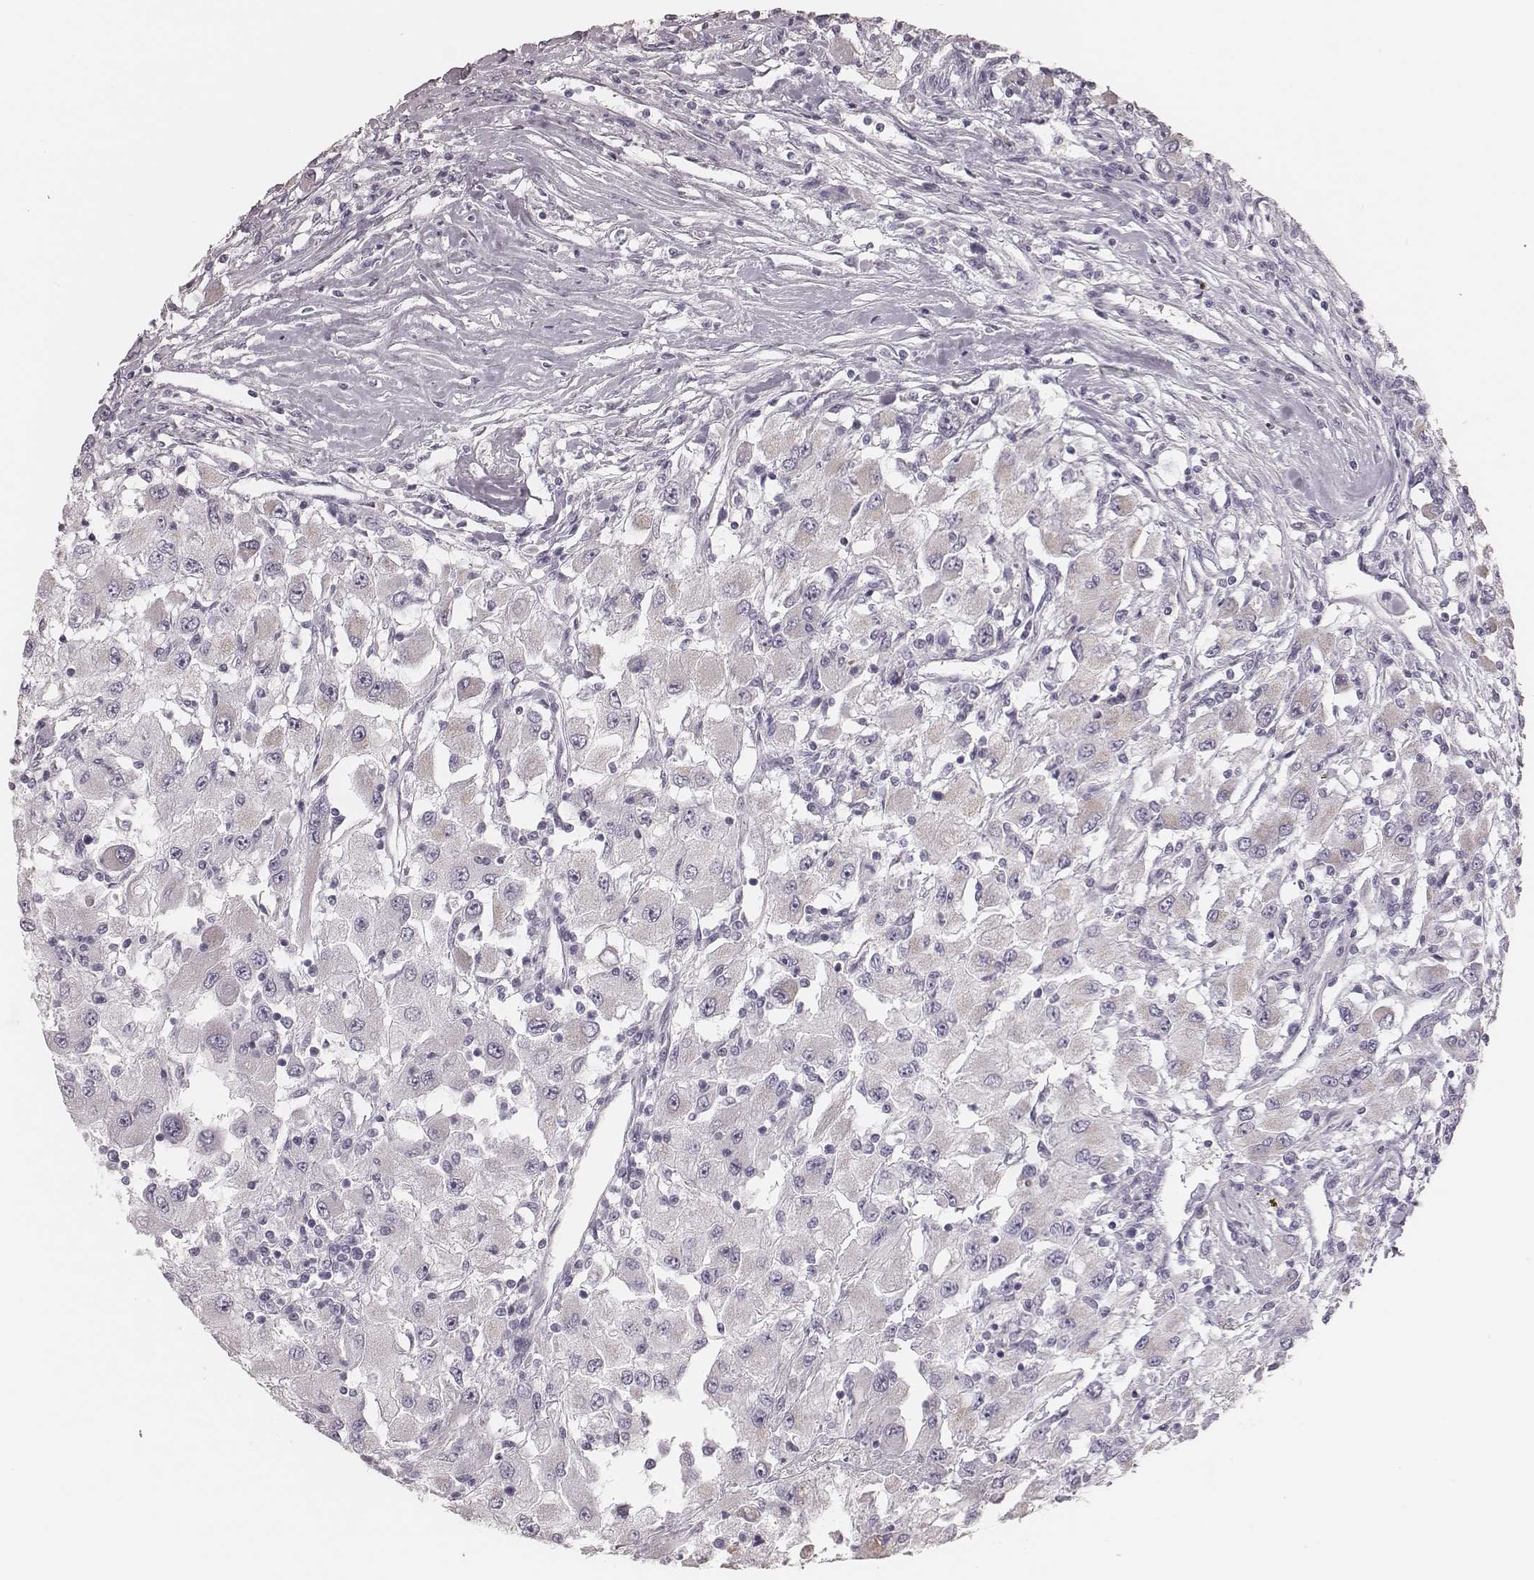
{"staining": {"intensity": "negative", "quantity": "none", "location": "none"}, "tissue": "renal cancer", "cell_type": "Tumor cells", "image_type": "cancer", "snomed": [{"axis": "morphology", "description": "Adenocarcinoma, NOS"}, {"axis": "topography", "description": "Kidney"}], "caption": "Immunohistochemistry (IHC) of adenocarcinoma (renal) shows no positivity in tumor cells. (DAB (3,3'-diaminobenzidine) IHC, high magnification).", "gene": "KIF5C", "patient": {"sex": "female", "age": 67}}